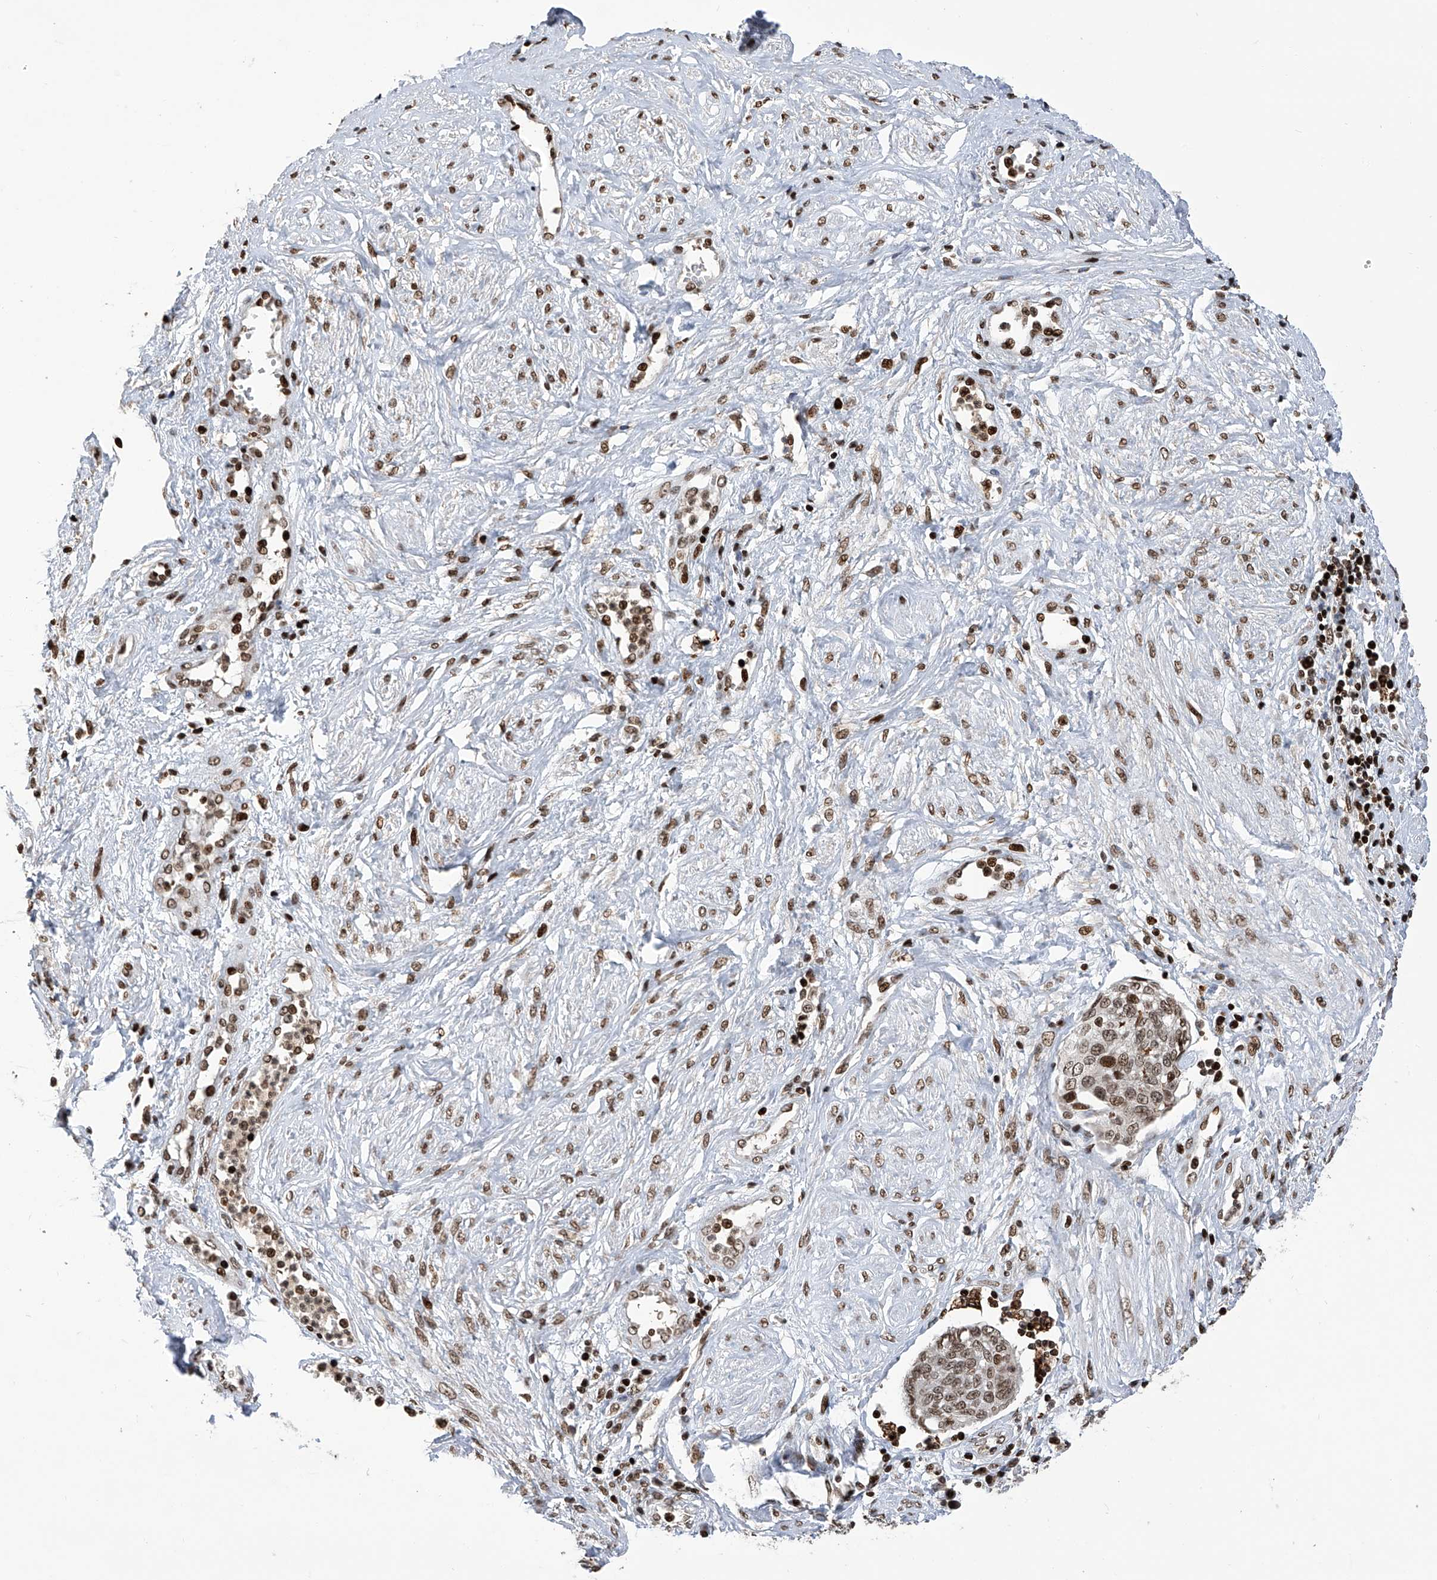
{"staining": {"intensity": "moderate", "quantity": ">75%", "location": "nuclear"}, "tissue": "cervical cancer", "cell_type": "Tumor cells", "image_type": "cancer", "snomed": [{"axis": "morphology", "description": "Squamous cell carcinoma, NOS"}, {"axis": "topography", "description": "Cervix"}], "caption": "IHC histopathology image of neoplastic tissue: human squamous cell carcinoma (cervical) stained using IHC displays medium levels of moderate protein expression localized specifically in the nuclear of tumor cells, appearing as a nuclear brown color.", "gene": "PAK1IP1", "patient": {"sex": "female", "age": 34}}